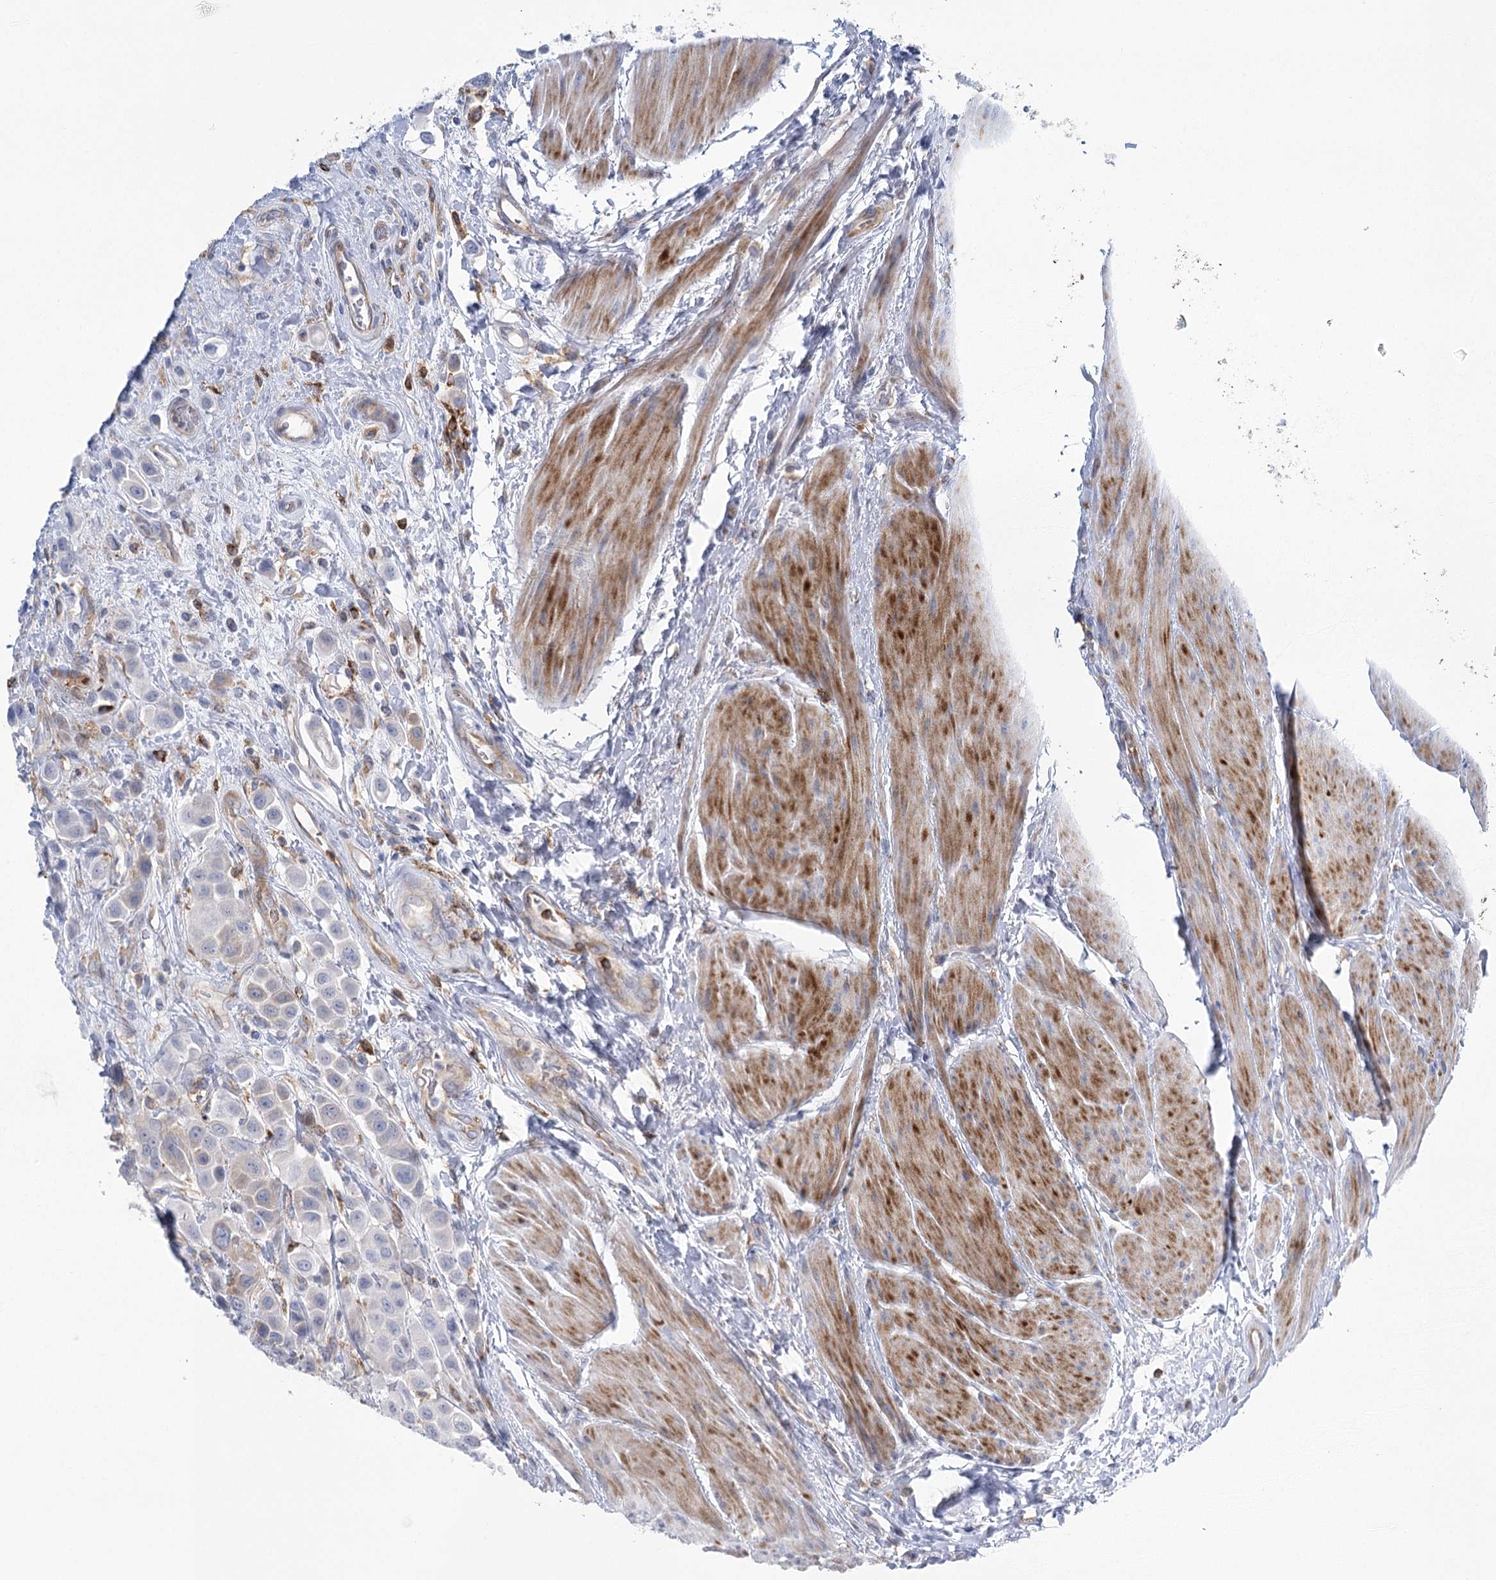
{"staining": {"intensity": "negative", "quantity": "none", "location": "none"}, "tissue": "urothelial cancer", "cell_type": "Tumor cells", "image_type": "cancer", "snomed": [{"axis": "morphology", "description": "Urothelial carcinoma, High grade"}, {"axis": "topography", "description": "Urinary bladder"}], "caption": "The image exhibits no significant staining in tumor cells of urothelial cancer.", "gene": "CCDC88A", "patient": {"sex": "male", "age": 50}}